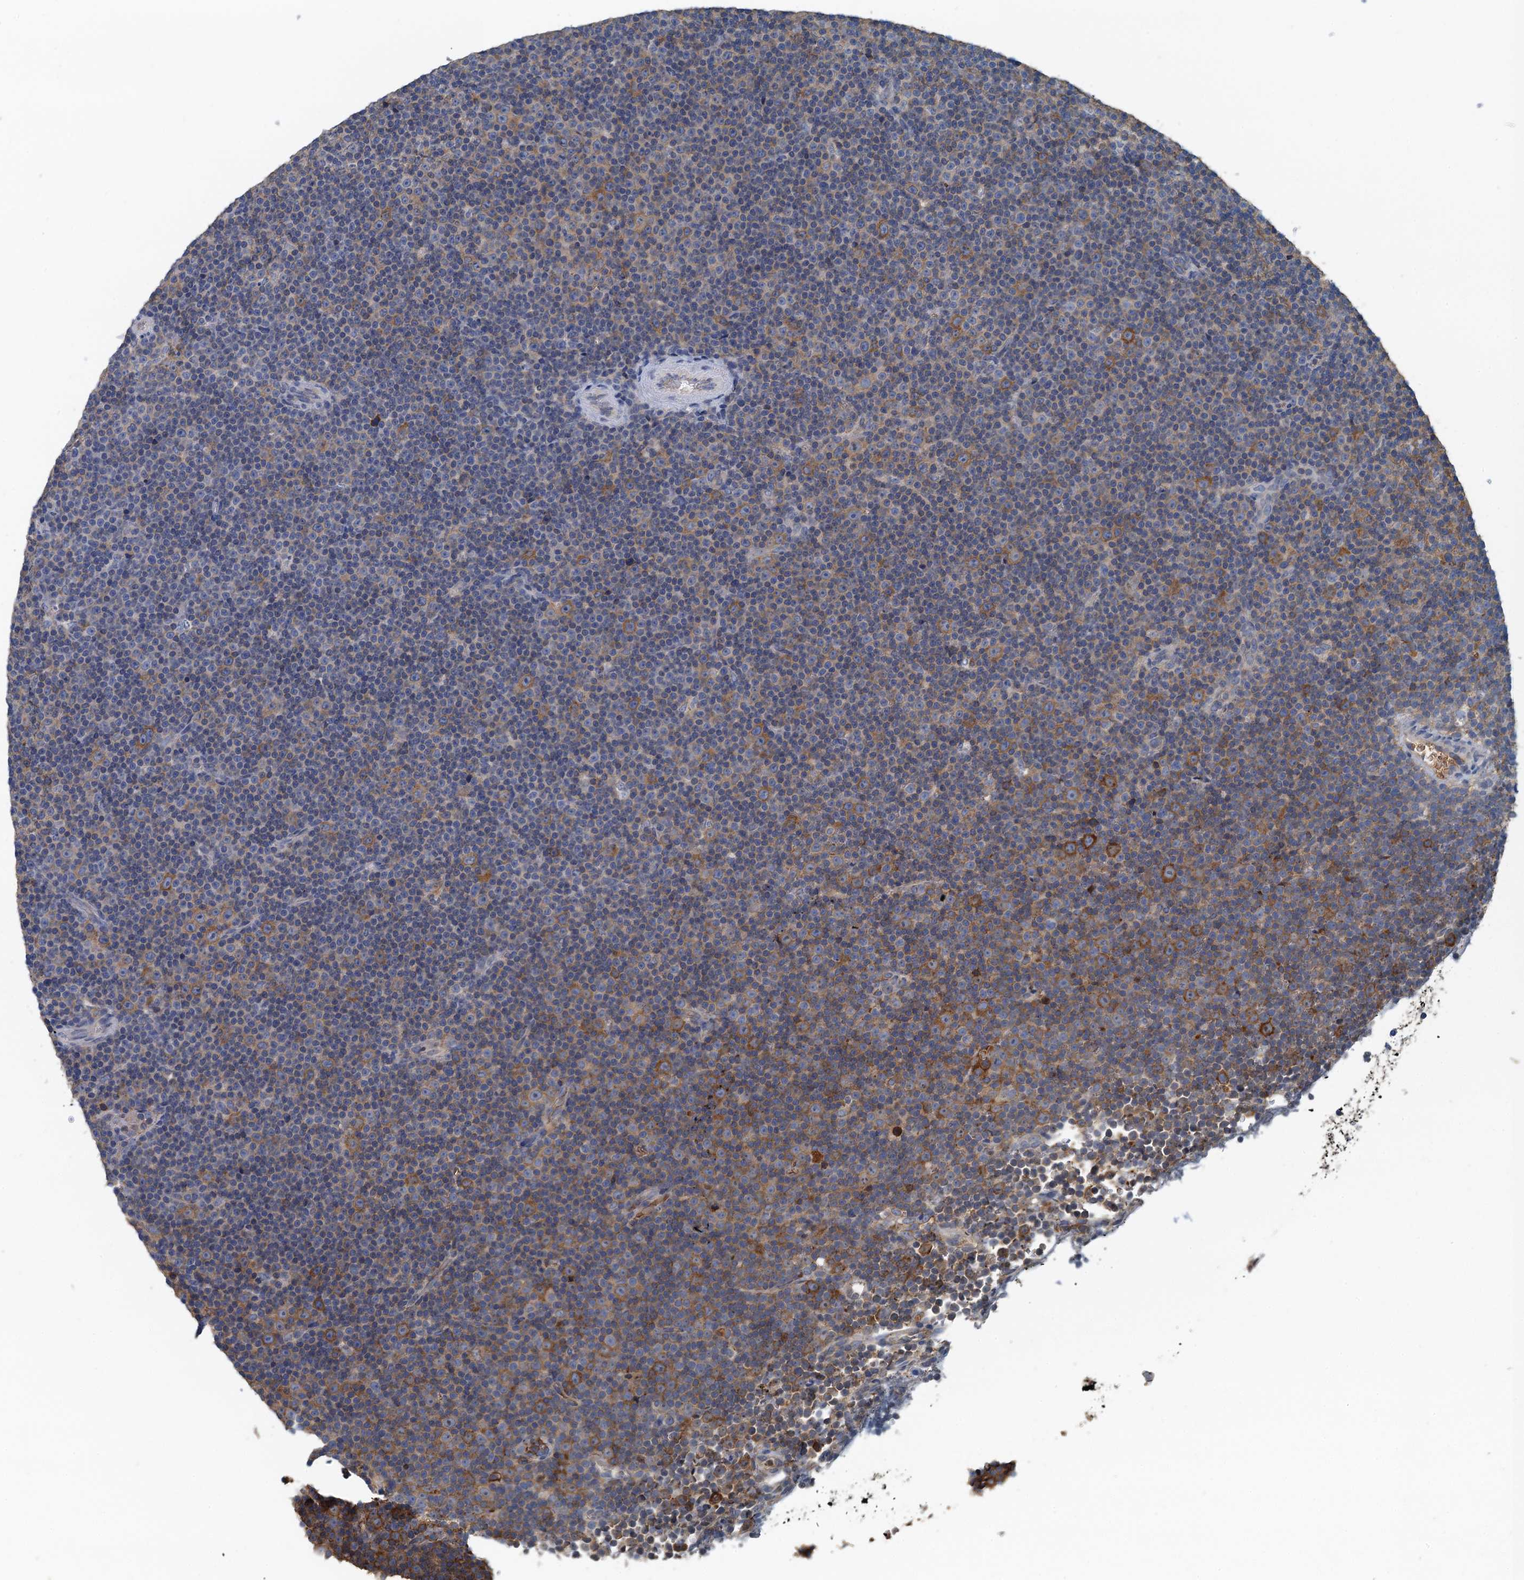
{"staining": {"intensity": "negative", "quantity": "none", "location": "none"}, "tissue": "lymphoma", "cell_type": "Tumor cells", "image_type": "cancer", "snomed": [{"axis": "morphology", "description": "Malignant lymphoma, non-Hodgkin's type, Low grade"}, {"axis": "topography", "description": "Lymph node"}], "caption": "Low-grade malignant lymphoma, non-Hodgkin's type was stained to show a protein in brown. There is no significant staining in tumor cells.", "gene": "LSM14B", "patient": {"sex": "female", "age": 67}}